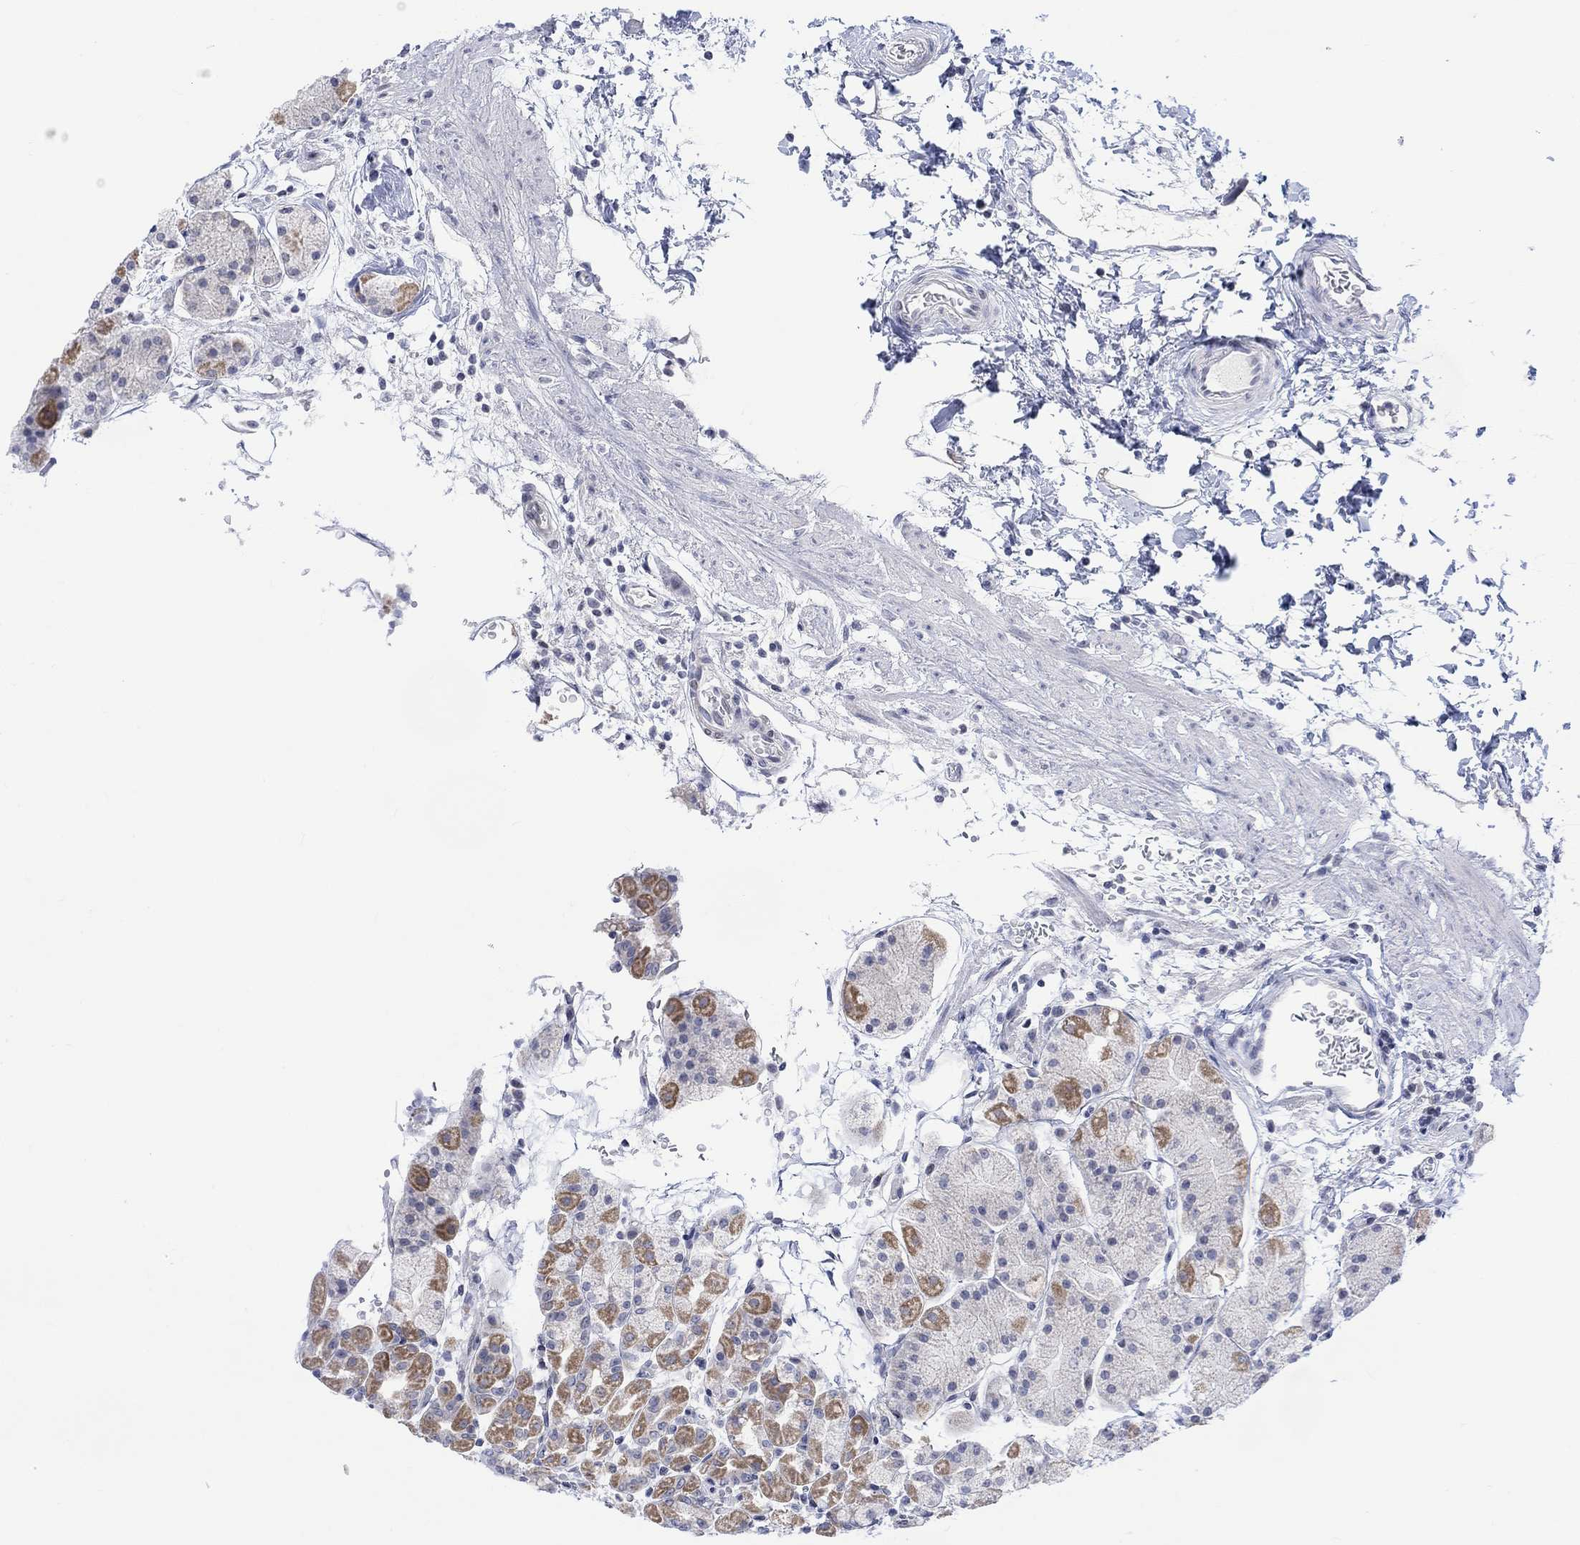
{"staining": {"intensity": "moderate", "quantity": "25%-75%", "location": "cytoplasmic/membranous"}, "tissue": "stomach", "cell_type": "Glandular cells", "image_type": "normal", "snomed": [{"axis": "morphology", "description": "Normal tissue, NOS"}, {"axis": "topography", "description": "Stomach"}], "caption": "The histopathology image reveals immunohistochemical staining of normal stomach. There is moderate cytoplasmic/membranous positivity is present in approximately 25%-75% of glandular cells.", "gene": "DCX", "patient": {"sex": "male", "age": 54}}